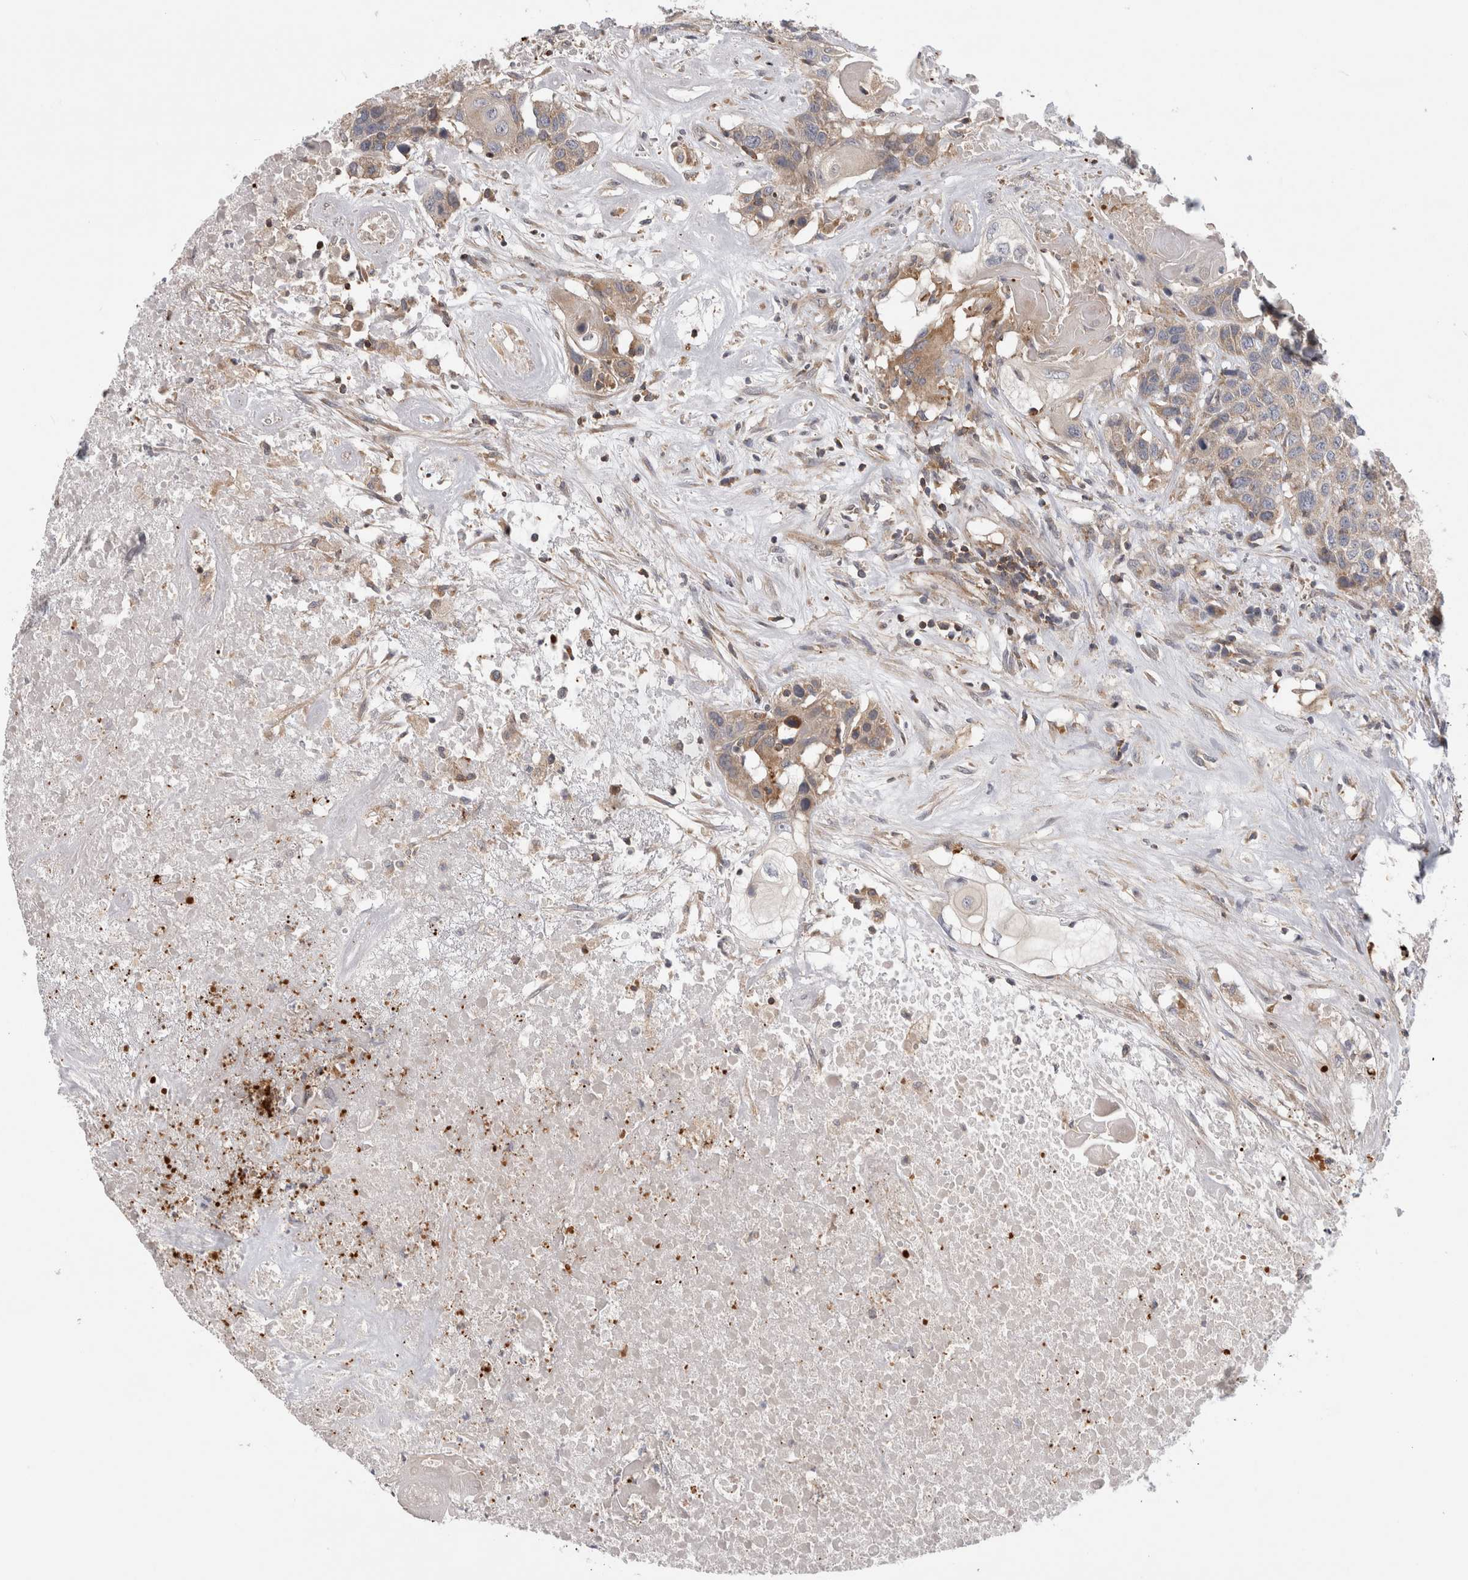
{"staining": {"intensity": "weak", "quantity": ">75%", "location": "cytoplasmic/membranous"}, "tissue": "head and neck cancer", "cell_type": "Tumor cells", "image_type": "cancer", "snomed": [{"axis": "morphology", "description": "Squamous cell carcinoma, NOS"}, {"axis": "topography", "description": "Head-Neck"}], "caption": "Immunohistochemical staining of head and neck cancer (squamous cell carcinoma) demonstrates weak cytoplasmic/membranous protein expression in about >75% of tumor cells.", "gene": "GRIK2", "patient": {"sex": "male", "age": 66}}